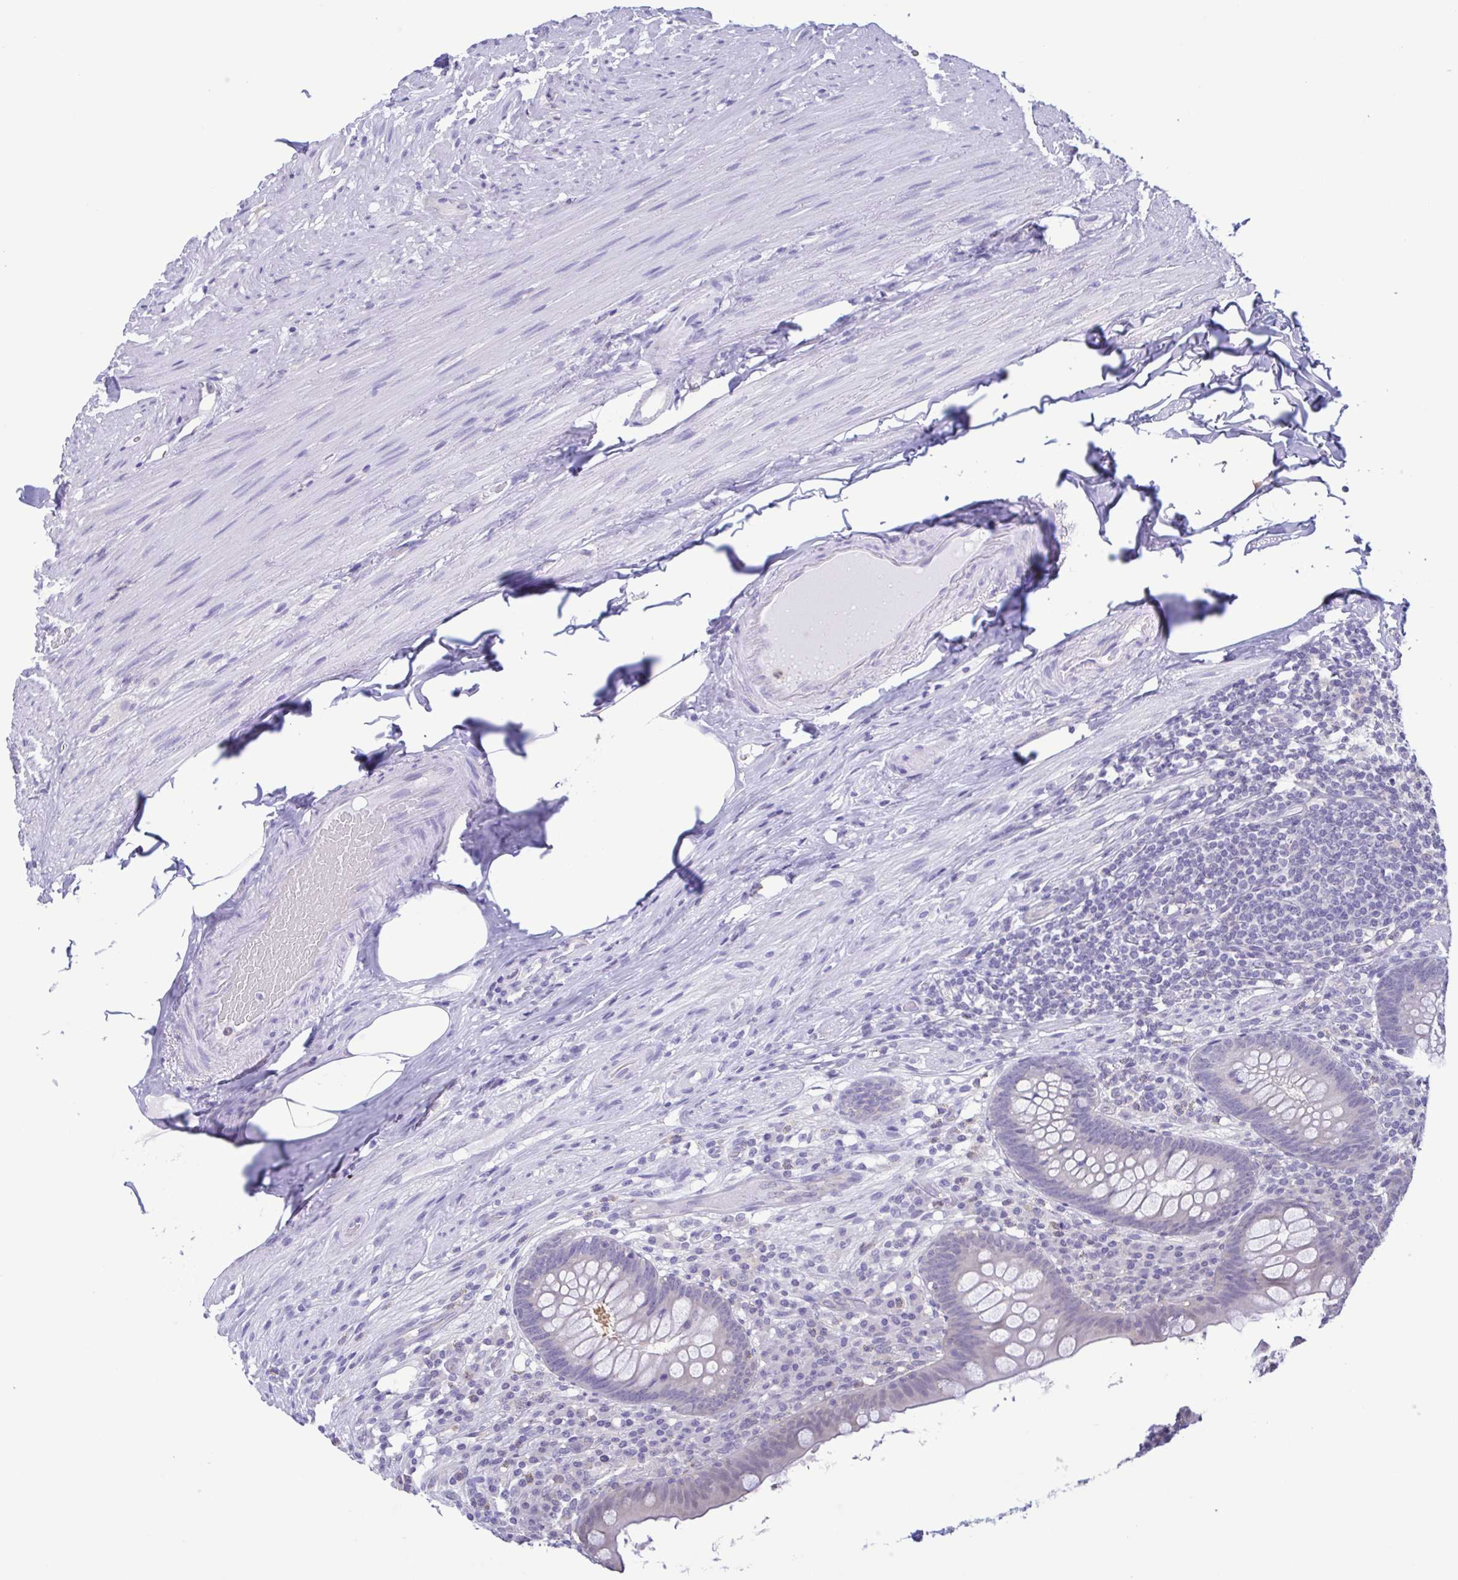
{"staining": {"intensity": "weak", "quantity": "<25%", "location": "cytoplasmic/membranous"}, "tissue": "appendix", "cell_type": "Glandular cells", "image_type": "normal", "snomed": [{"axis": "morphology", "description": "Normal tissue, NOS"}, {"axis": "topography", "description": "Appendix"}], "caption": "Glandular cells show no significant protein expression in benign appendix. (DAB IHC with hematoxylin counter stain).", "gene": "LDHC", "patient": {"sex": "male", "age": 71}}